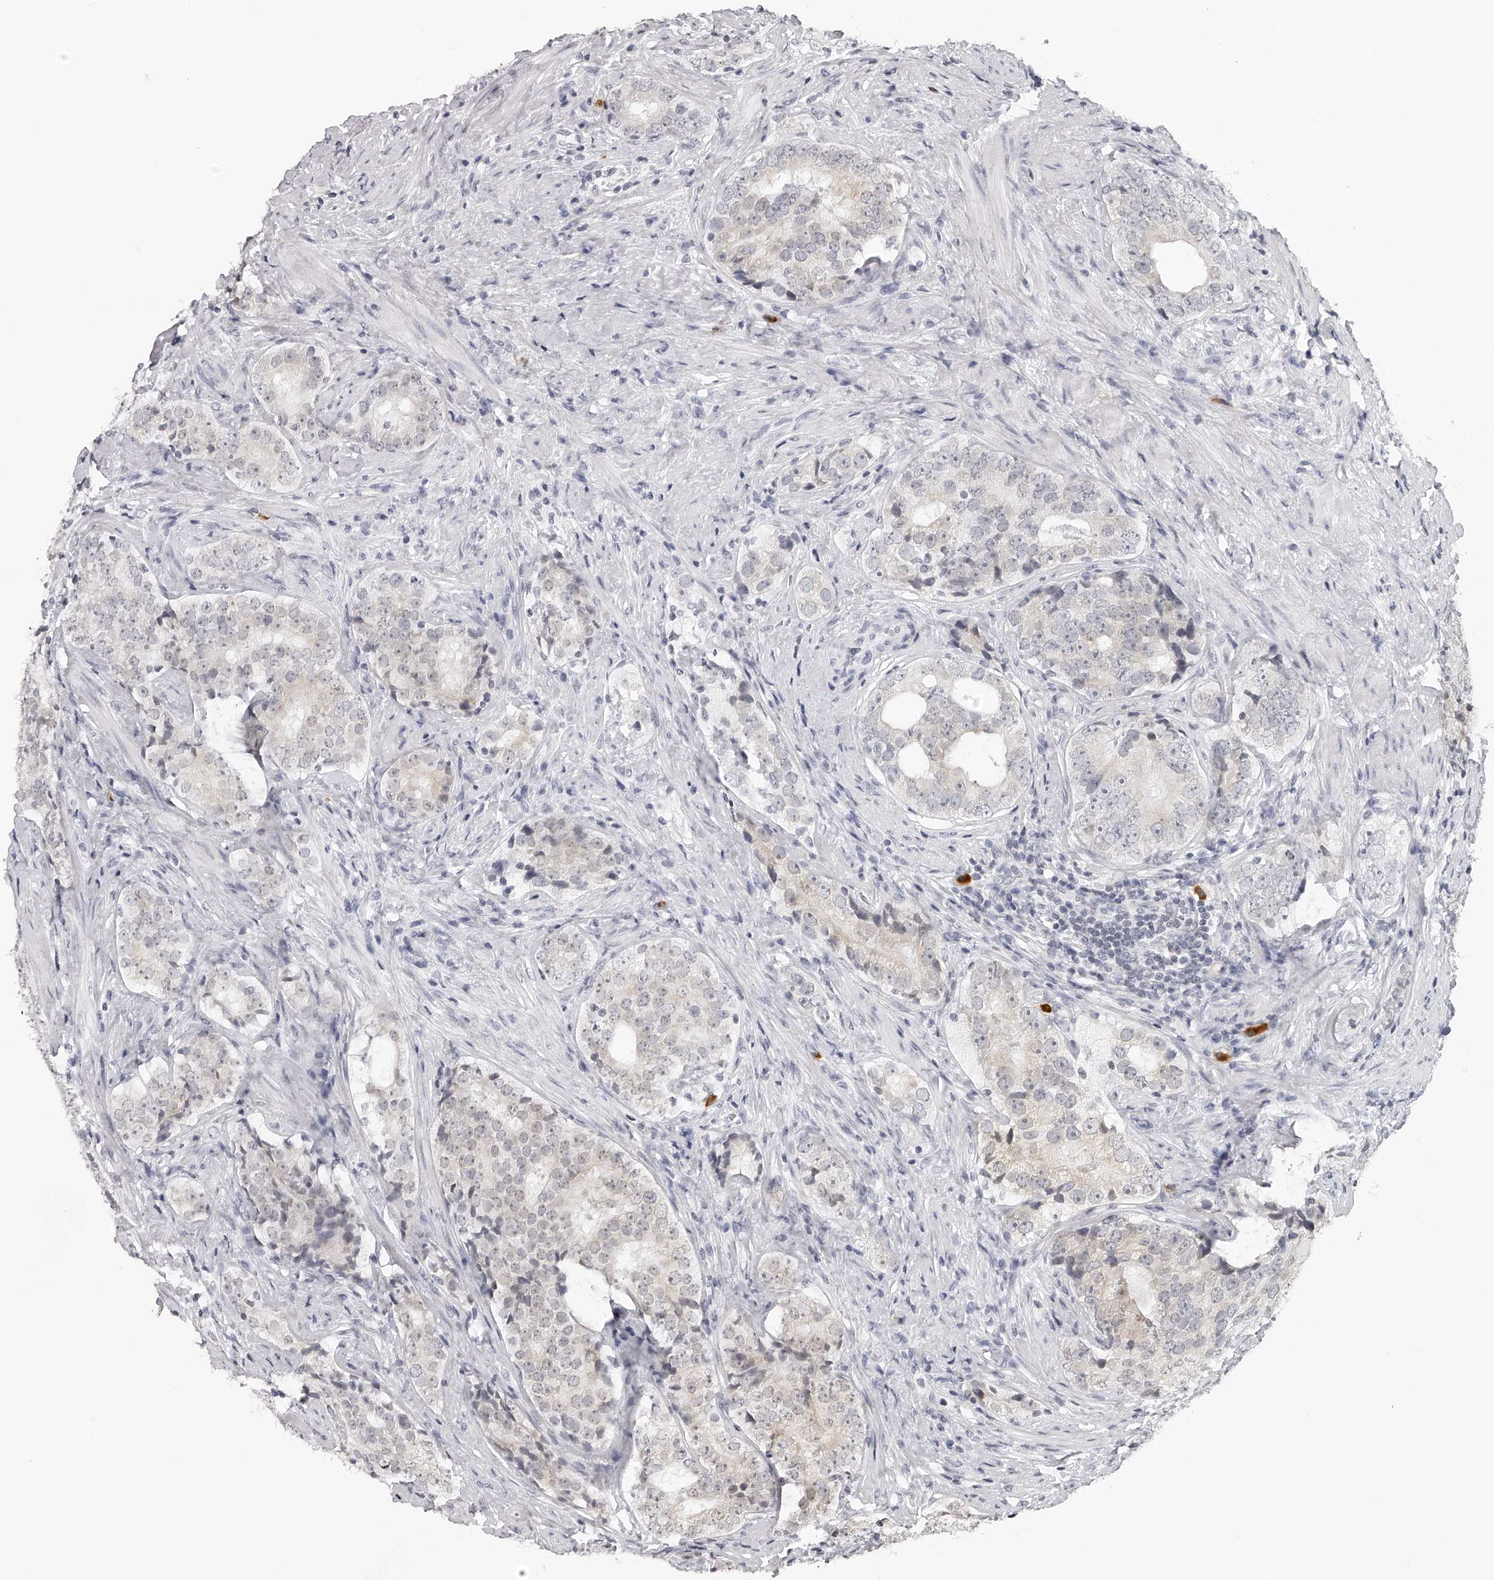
{"staining": {"intensity": "negative", "quantity": "none", "location": "none"}, "tissue": "prostate cancer", "cell_type": "Tumor cells", "image_type": "cancer", "snomed": [{"axis": "morphology", "description": "Adenocarcinoma, High grade"}, {"axis": "topography", "description": "Prostate"}], "caption": "Protein analysis of high-grade adenocarcinoma (prostate) shows no significant staining in tumor cells.", "gene": "SEC11C", "patient": {"sex": "male", "age": 56}}